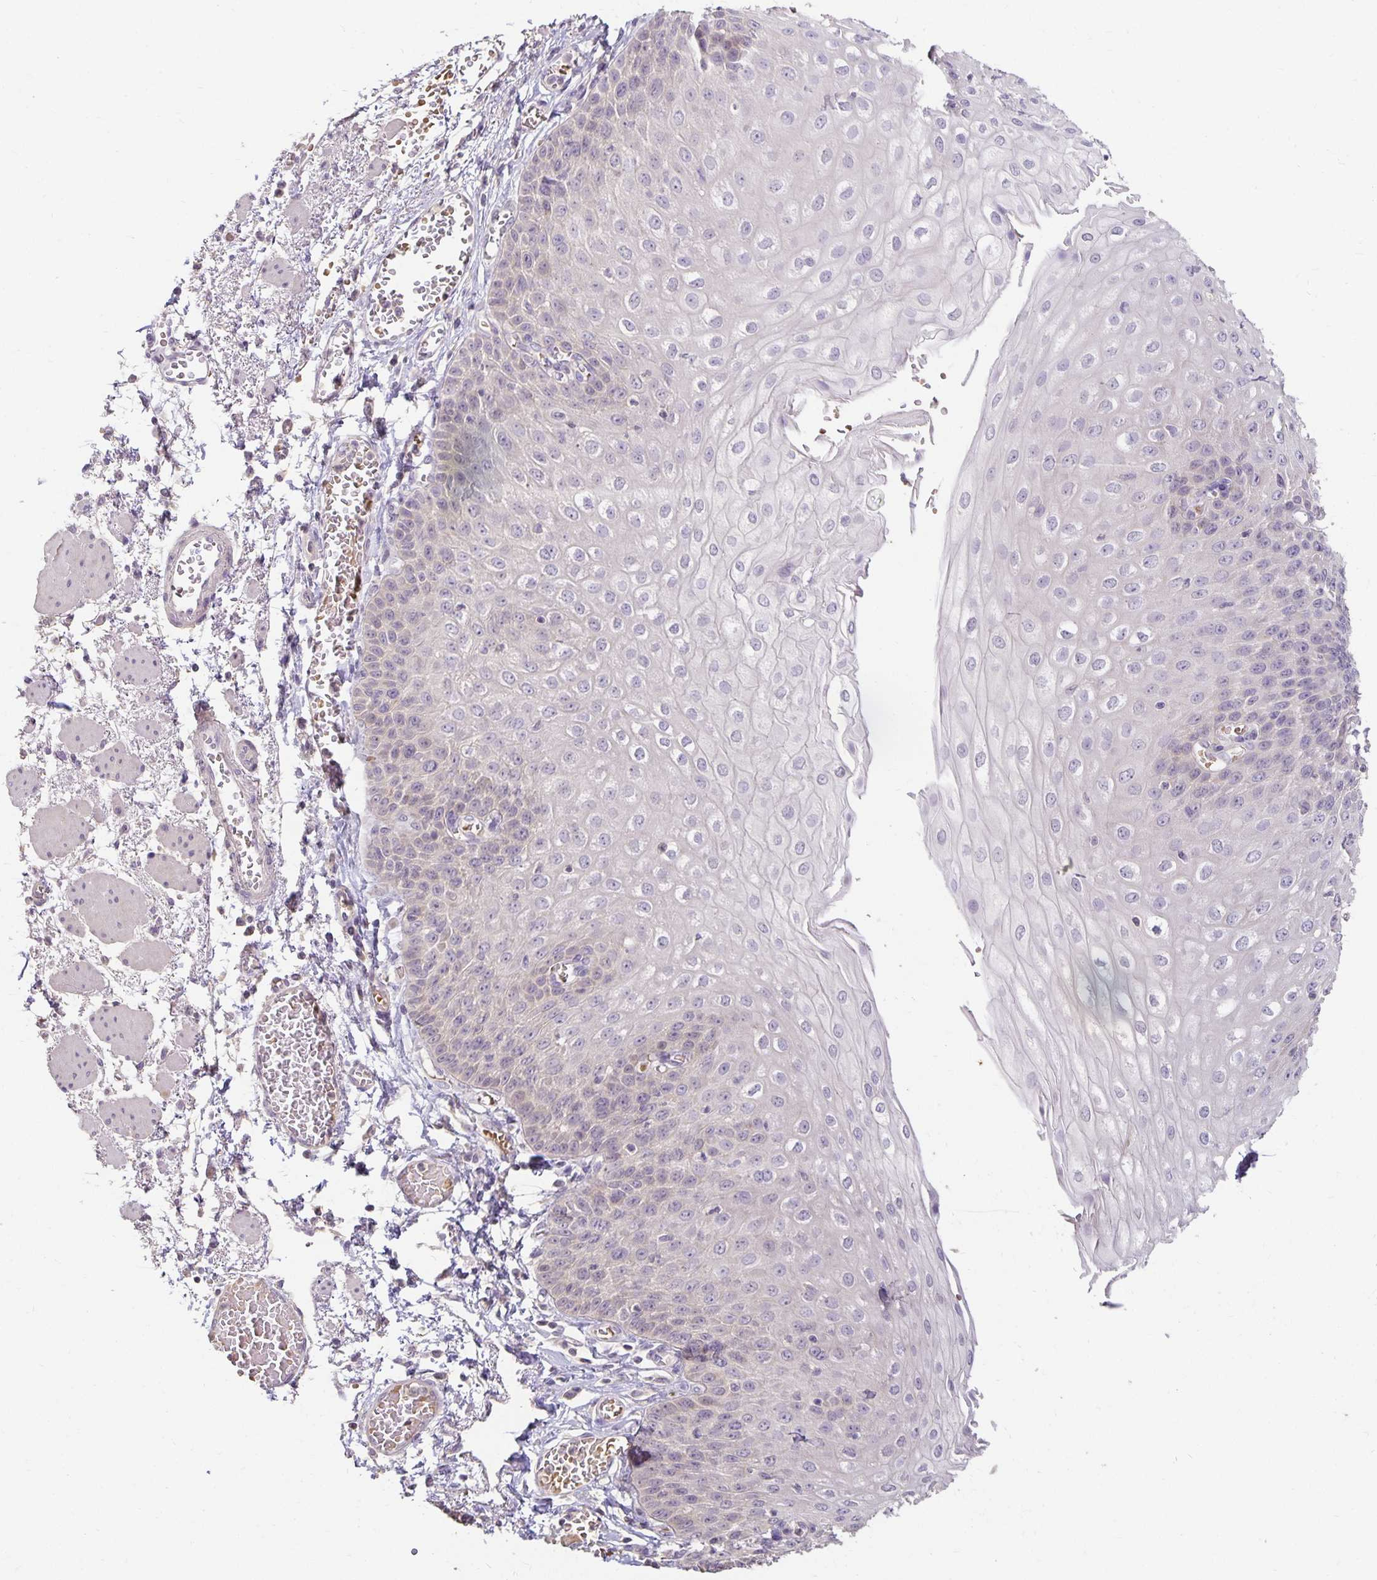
{"staining": {"intensity": "weak", "quantity": "<25%", "location": "cytoplasmic/membranous"}, "tissue": "esophagus", "cell_type": "Squamous epithelial cells", "image_type": "normal", "snomed": [{"axis": "morphology", "description": "Normal tissue, NOS"}, {"axis": "morphology", "description": "Adenocarcinoma, NOS"}, {"axis": "topography", "description": "Esophagus"}], "caption": "The histopathology image demonstrates no significant expression in squamous epithelial cells of esophagus. Nuclei are stained in blue.", "gene": "CST6", "patient": {"sex": "male", "age": 81}}